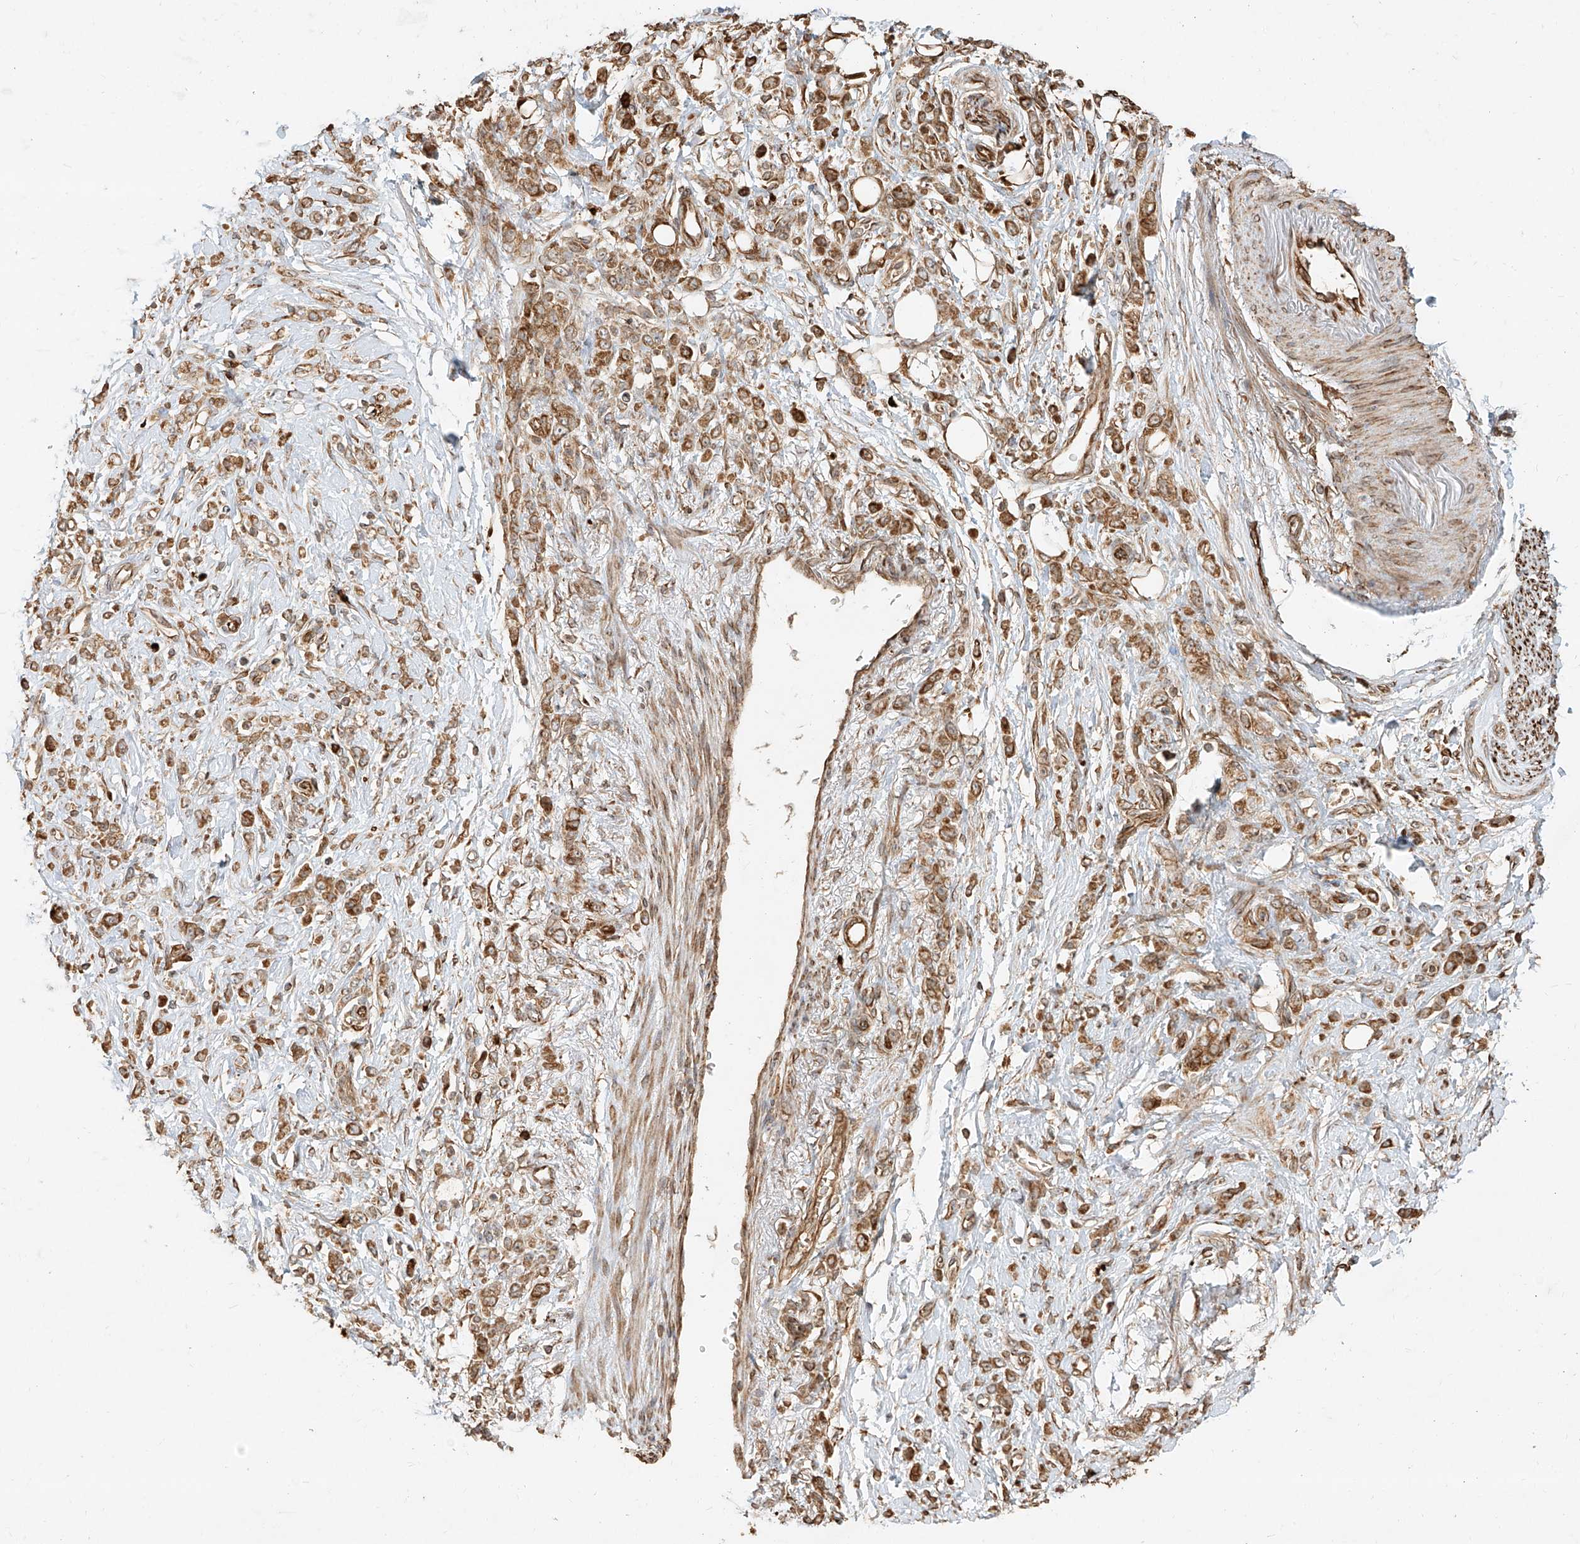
{"staining": {"intensity": "moderate", "quantity": ">75%", "location": "cytoplasmic/membranous"}, "tissue": "stomach cancer", "cell_type": "Tumor cells", "image_type": "cancer", "snomed": [{"axis": "morphology", "description": "Normal tissue, NOS"}, {"axis": "morphology", "description": "Adenocarcinoma, NOS"}, {"axis": "topography", "description": "Stomach"}], "caption": "Protein expression analysis of adenocarcinoma (stomach) reveals moderate cytoplasmic/membranous positivity in approximately >75% of tumor cells. (DAB = brown stain, brightfield microscopy at high magnification).", "gene": "EFNB1", "patient": {"sex": "male", "age": 82}}